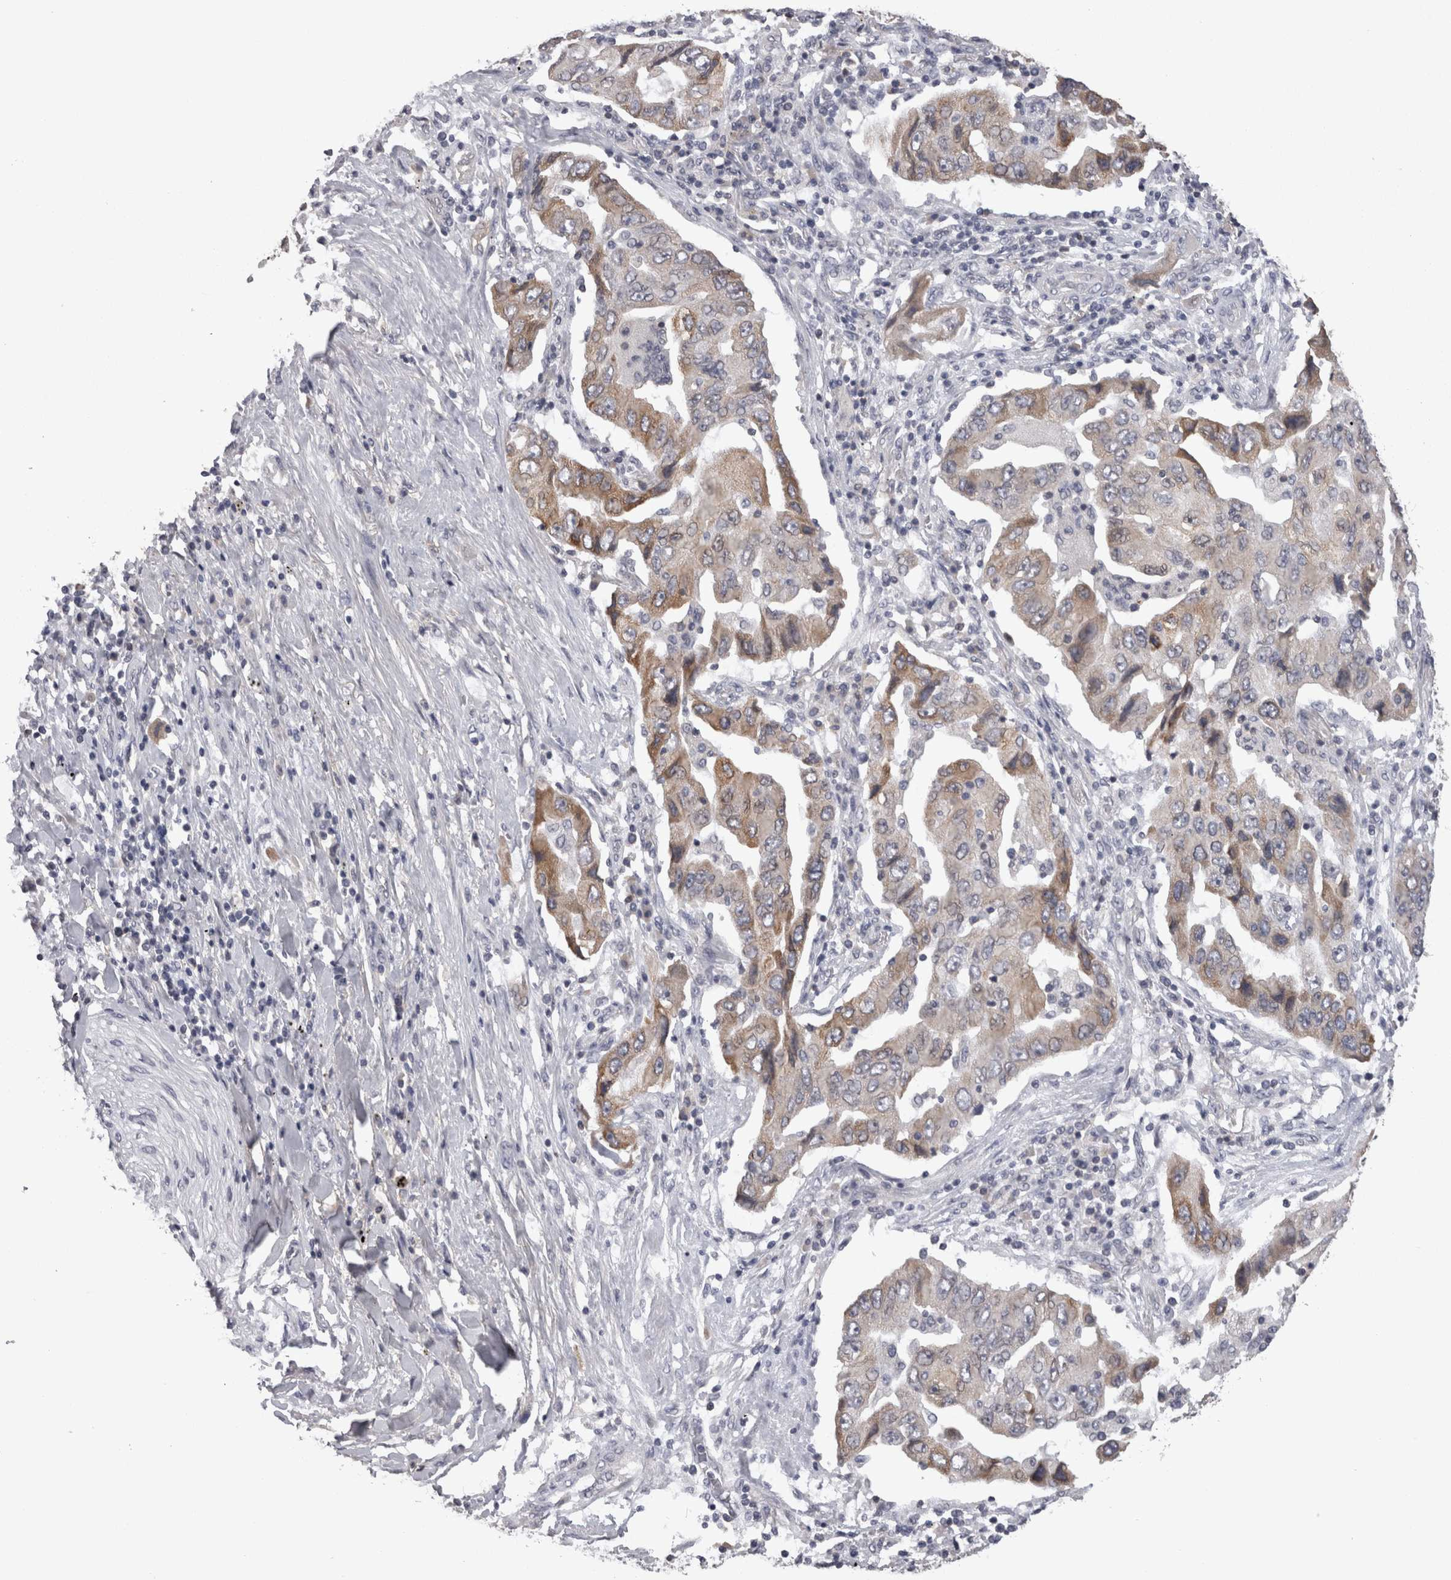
{"staining": {"intensity": "moderate", "quantity": "25%-75%", "location": "cytoplasmic/membranous"}, "tissue": "lung cancer", "cell_type": "Tumor cells", "image_type": "cancer", "snomed": [{"axis": "morphology", "description": "Adenocarcinoma, NOS"}, {"axis": "topography", "description": "Lung"}], "caption": "This is an image of immunohistochemistry staining of lung cancer, which shows moderate positivity in the cytoplasmic/membranous of tumor cells.", "gene": "PON3", "patient": {"sex": "female", "age": 65}}